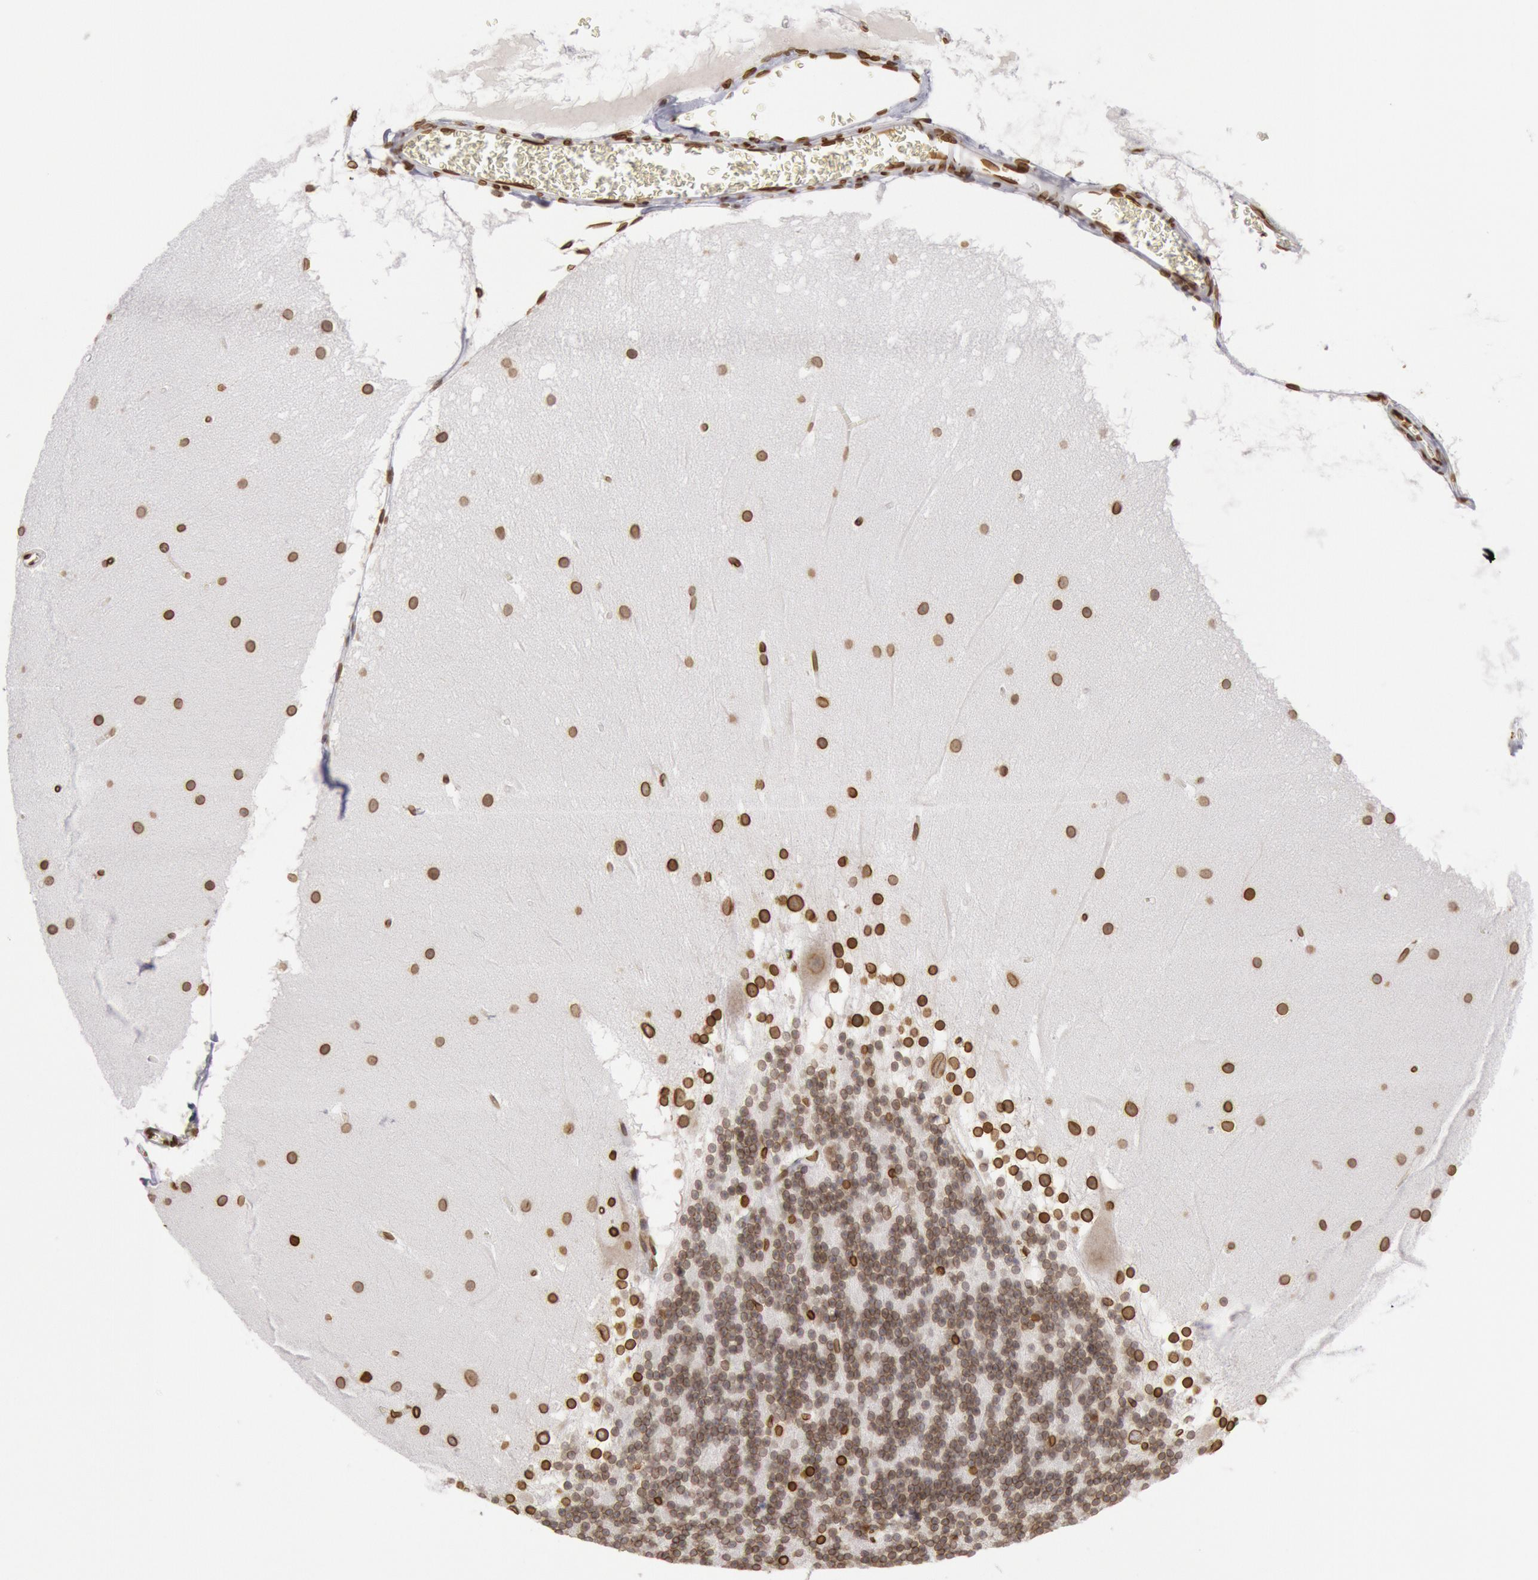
{"staining": {"intensity": "strong", "quantity": ">75%", "location": "nuclear"}, "tissue": "cerebellum", "cell_type": "Cells in granular layer", "image_type": "normal", "snomed": [{"axis": "morphology", "description": "Normal tissue, NOS"}, {"axis": "topography", "description": "Cerebellum"}], "caption": "The photomicrograph reveals a brown stain indicating the presence of a protein in the nuclear of cells in granular layer in cerebellum.", "gene": "SUN2", "patient": {"sex": "female", "age": 19}}